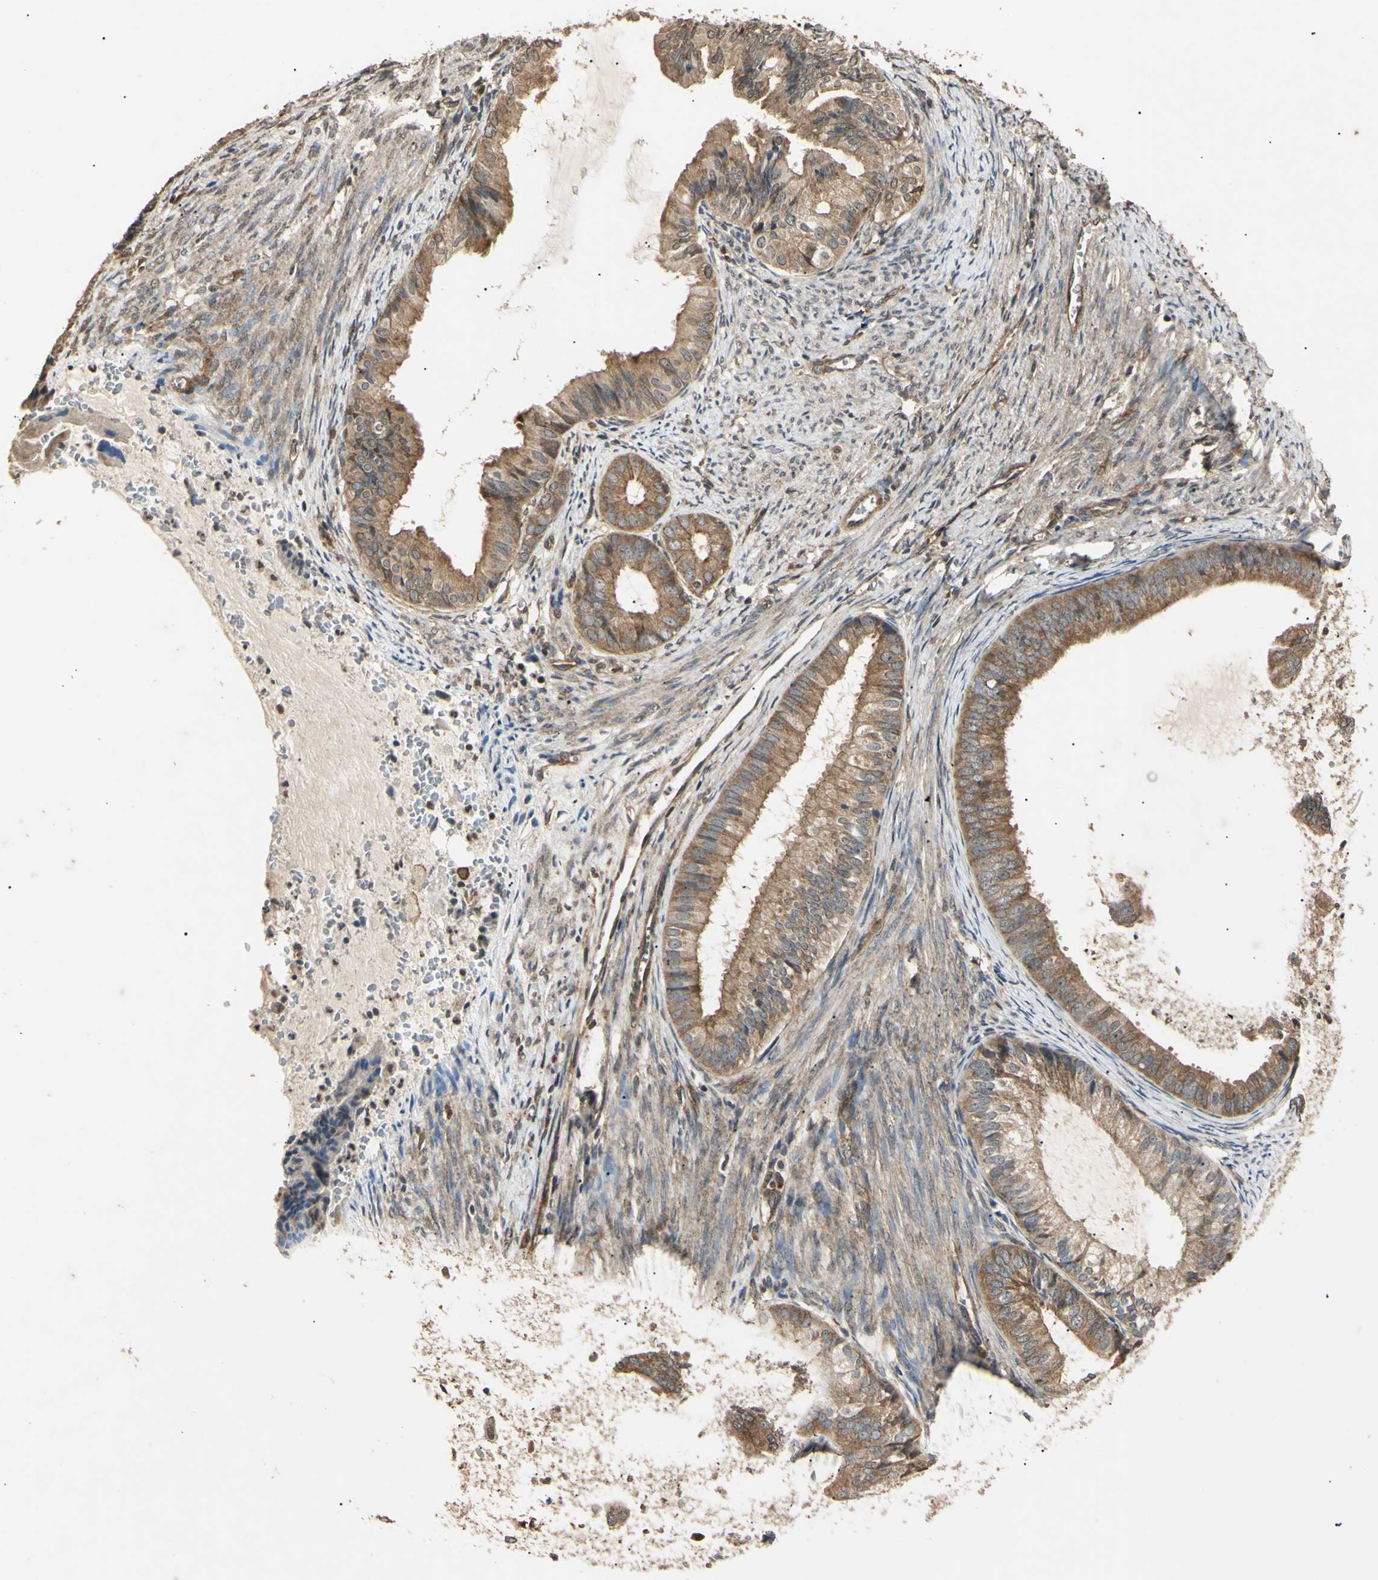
{"staining": {"intensity": "moderate", "quantity": ">75%", "location": "cytoplasmic/membranous"}, "tissue": "endometrial cancer", "cell_type": "Tumor cells", "image_type": "cancer", "snomed": [{"axis": "morphology", "description": "Adenocarcinoma, NOS"}, {"axis": "topography", "description": "Endometrium"}], "caption": "A brown stain highlights moderate cytoplasmic/membranous expression of a protein in human endometrial adenocarcinoma tumor cells.", "gene": "EPN1", "patient": {"sex": "female", "age": 86}}